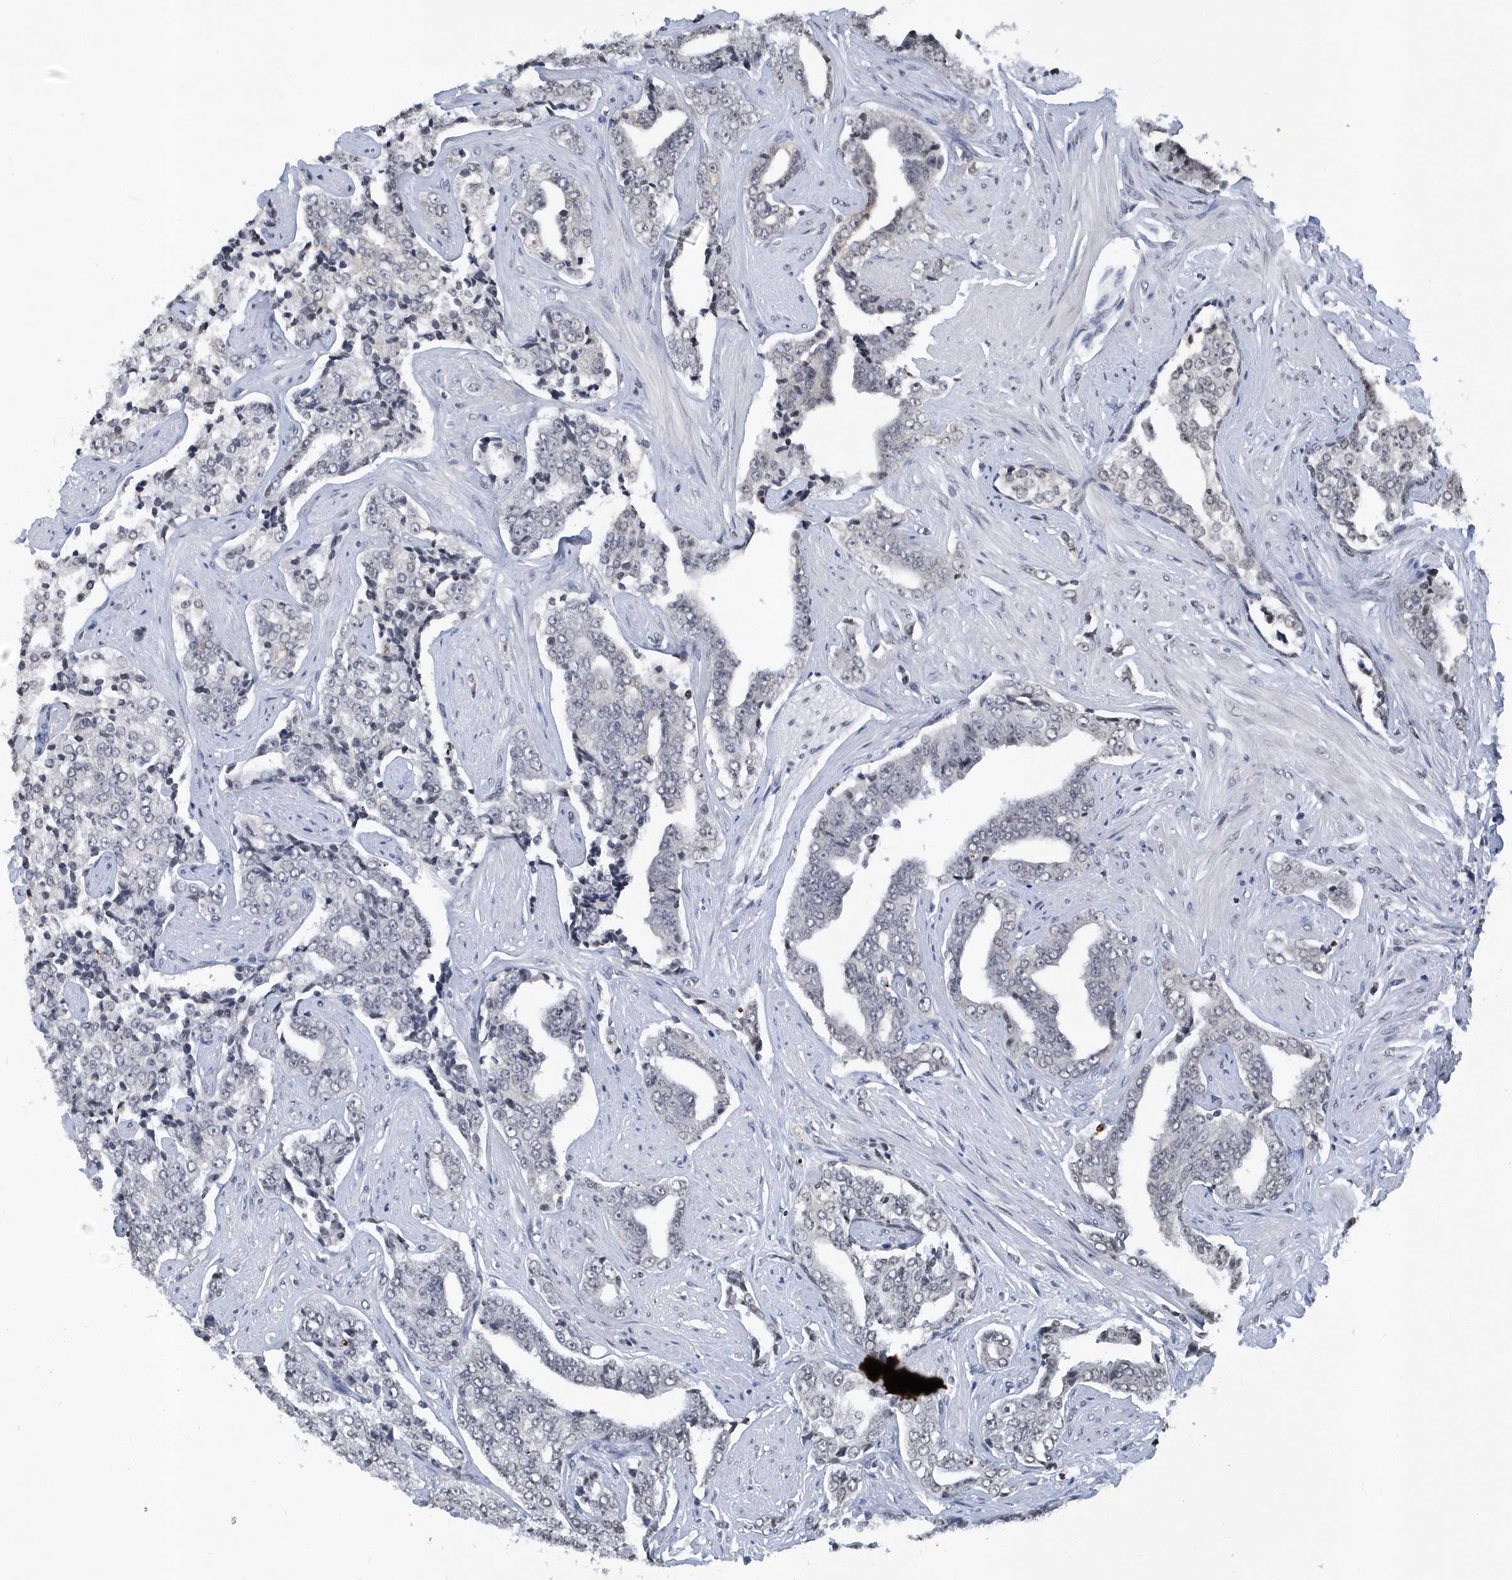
{"staining": {"intensity": "negative", "quantity": "none", "location": "none"}, "tissue": "prostate cancer", "cell_type": "Tumor cells", "image_type": "cancer", "snomed": [{"axis": "morphology", "description": "Adenocarcinoma, High grade"}, {"axis": "topography", "description": "Prostate"}], "caption": "An image of high-grade adenocarcinoma (prostate) stained for a protein demonstrates no brown staining in tumor cells. (Stains: DAB IHC with hematoxylin counter stain, Microscopy: brightfield microscopy at high magnification).", "gene": "VWA5B2", "patient": {"sex": "male", "age": 71}}